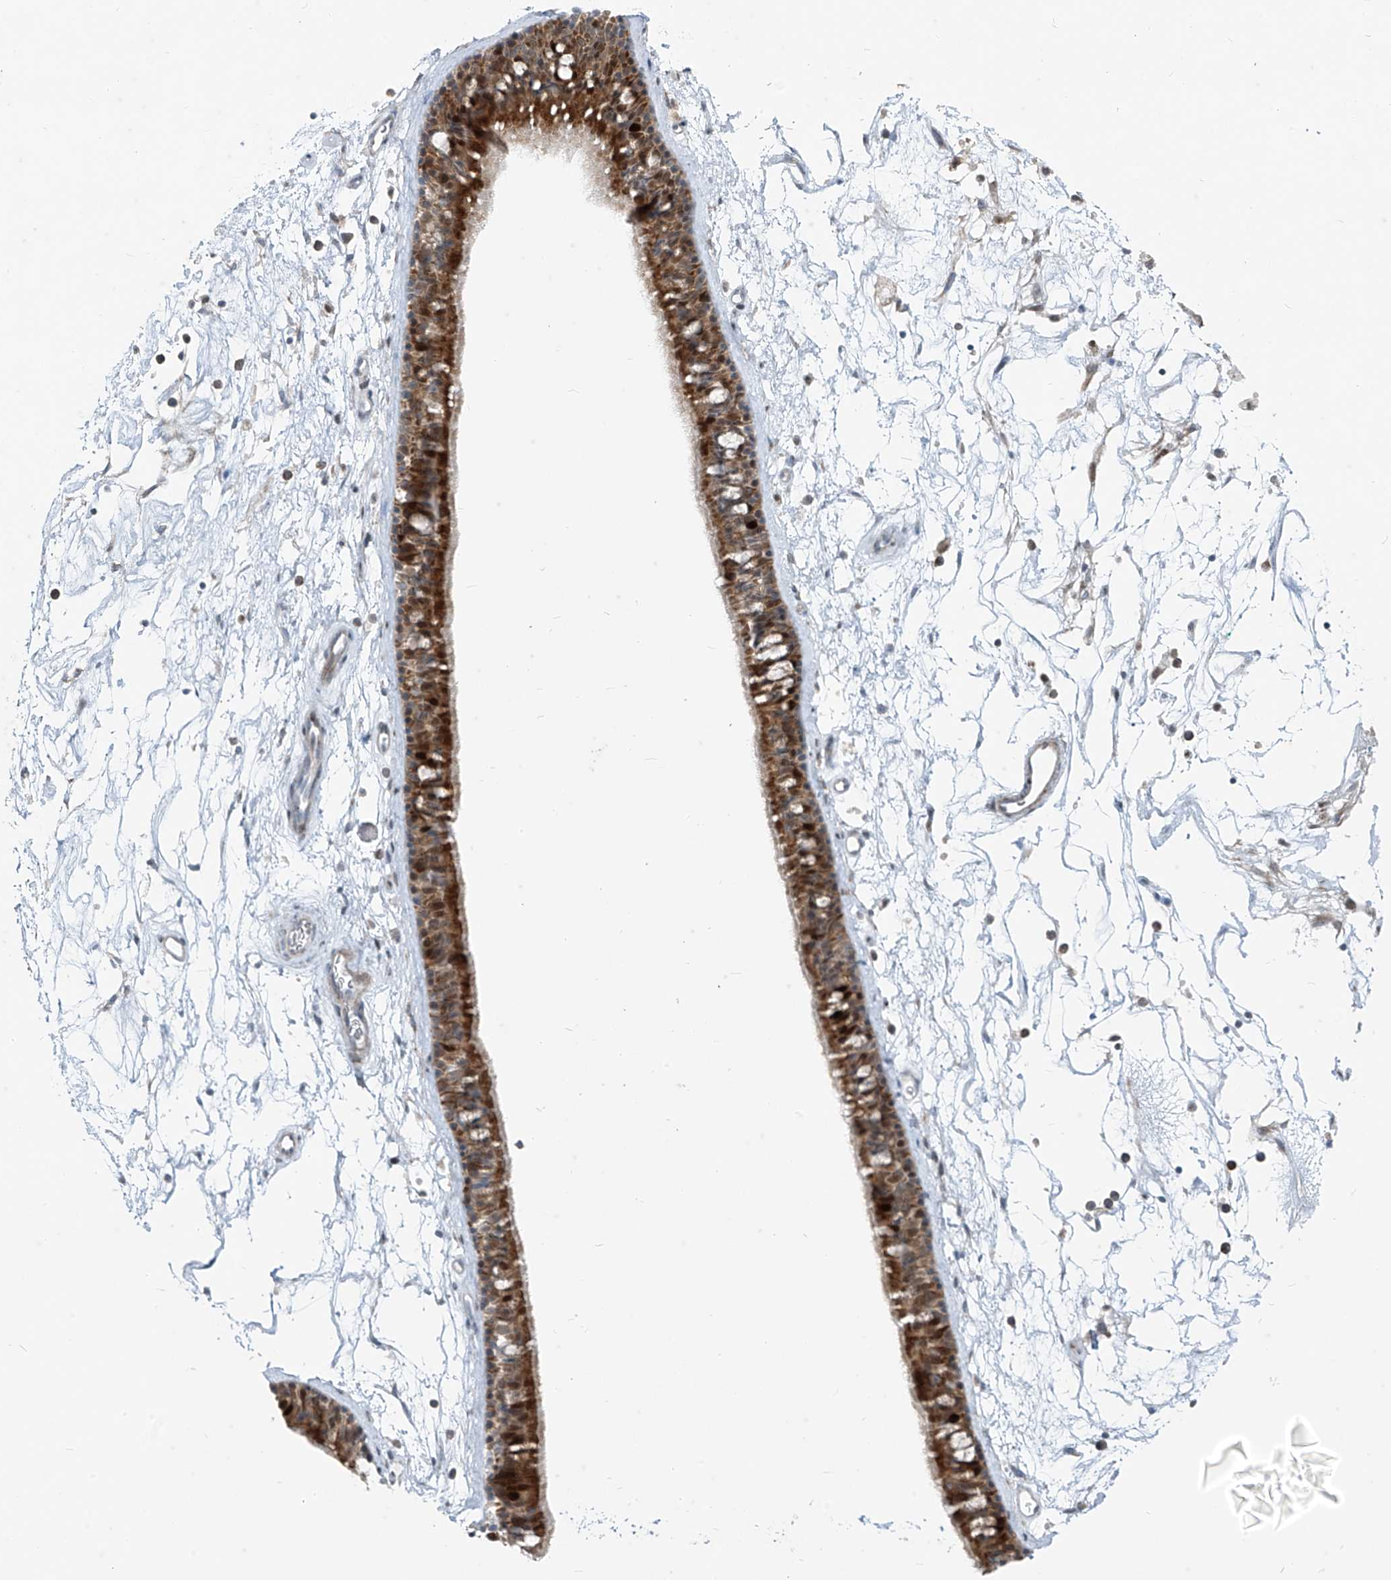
{"staining": {"intensity": "strong", "quantity": "25%-75%", "location": "cytoplasmic/membranous,nuclear"}, "tissue": "nasopharynx", "cell_type": "Respiratory epithelial cells", "image_type": "normal", "snomed": [{"axis": "morphology", "description": "Normal tissue, NOS"}, {"axis": "topography", "description": "Nasopharynx"}], "caption": "This image exhibits unremarkable nasopharynx stained with immunohistochemistry (IHC) to label a protein in brown. The cytoplasmic/membranous,nuclear of respiratory epithelial cells show strong positivity for the protein. Nuclei are counter-stained blue.", "gene": "PPCS", "patient": {"sex": "male", "age": 64}}